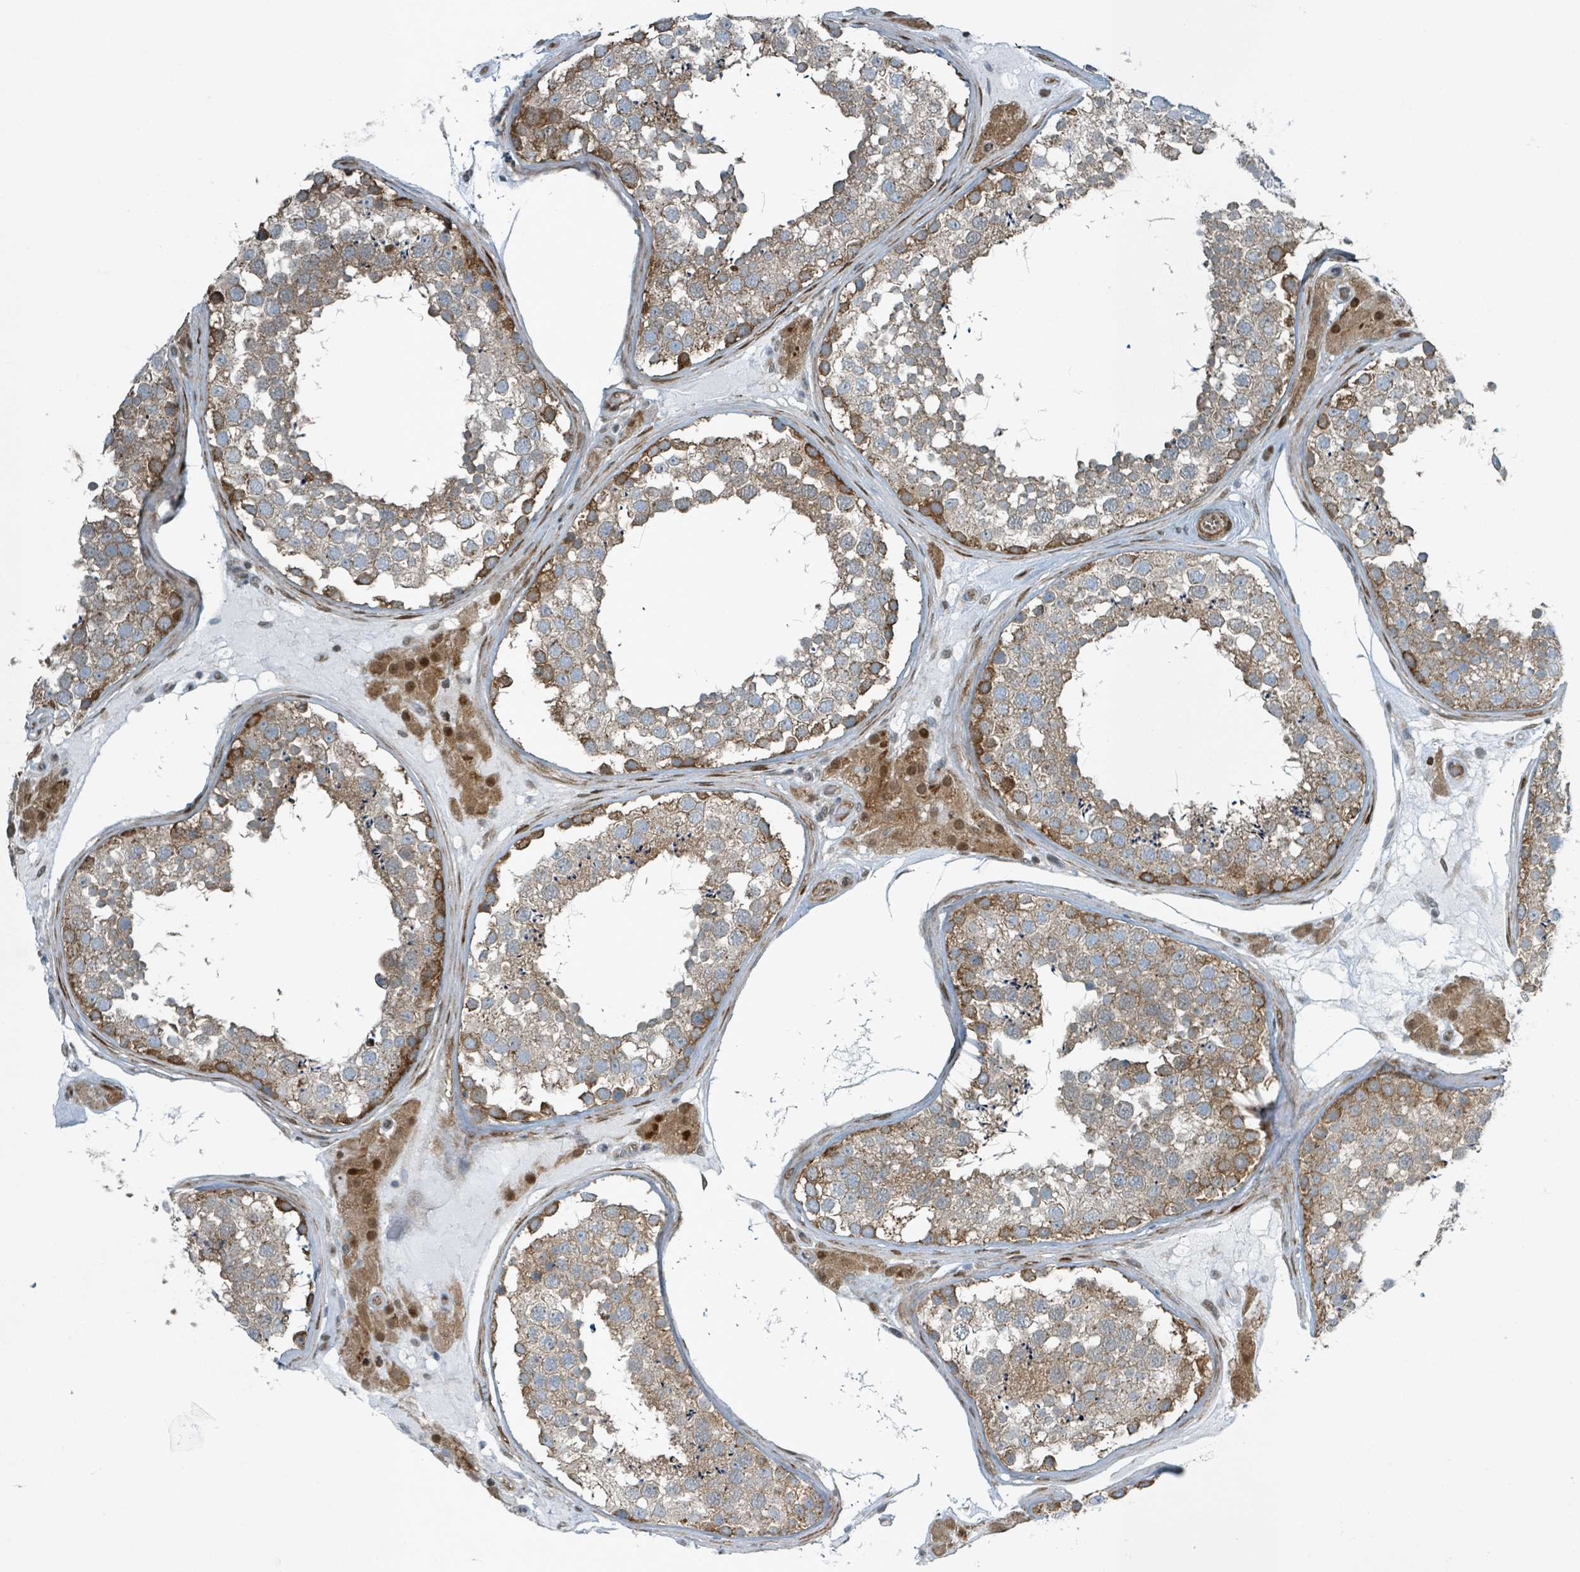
{"staining": {"intensity": "moderate", "quantity": "25%-75%", "location": "cytoplasmic/membranous"}, "tissue": "testis", "cell_type": "Cells in seminiferous ducts", "image_type": "normal", "snomed": [{"axis": "morphology", "description": "Normal tissue, NOS"}, {"axis": "topography", "description": "Testis"}], "caption": "Testis stained with a brown dye reveals moderate cytoplasmic/membranous positive positivity in approximately 25%-75% of cells in seminiferous ducts.", "gene": "RHPN2", "patient": {"sex": "male", "age": 46}}